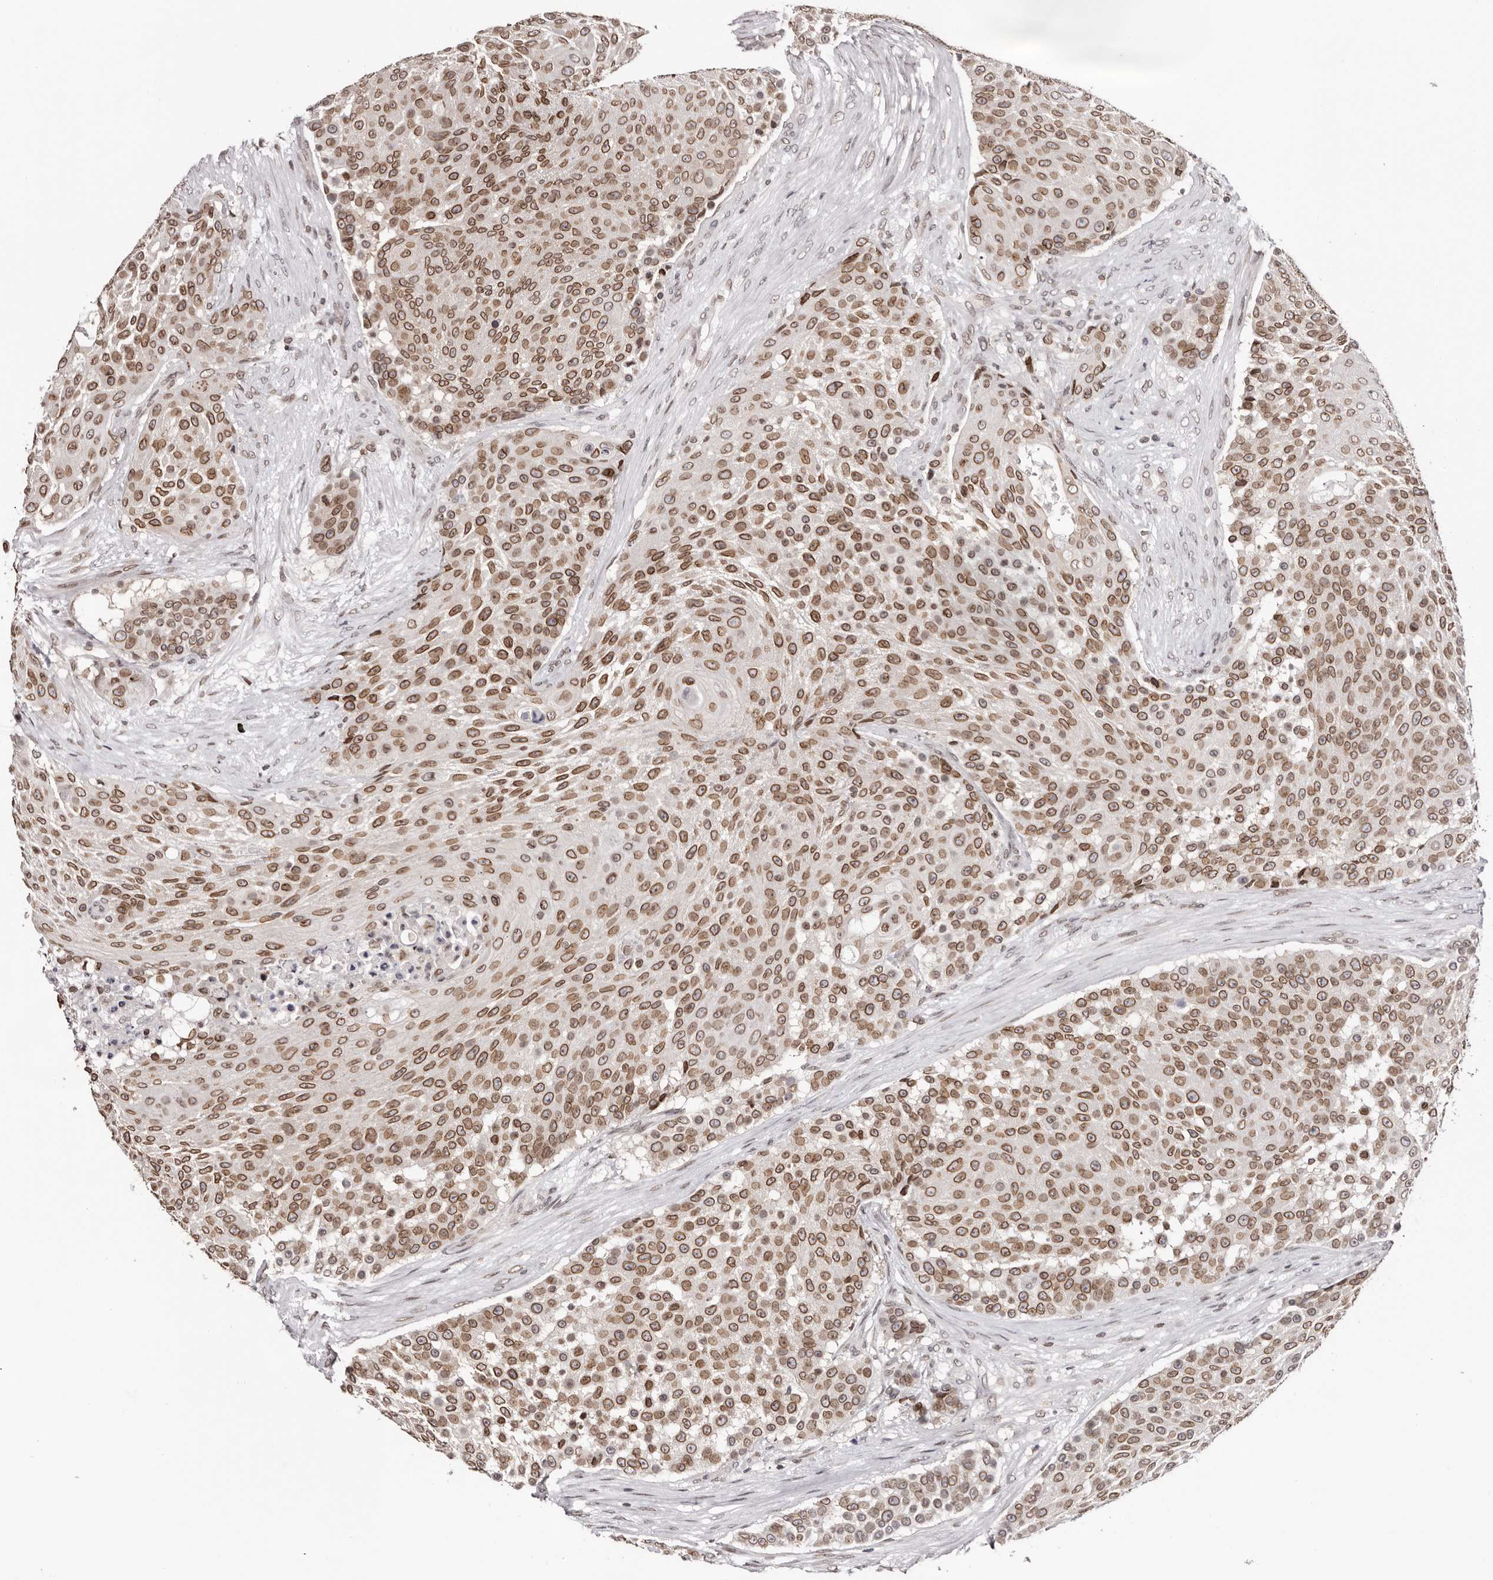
{"staining": {"intensity": "moderate", "quantity": ">75%", "location": "cytoplasmic/membranous,nuclear"}, "tissue": "urothelial cancer", "cell_type": "Tumor cells", "image_type": "cancer", "snomed": [{"axis": "morphology", "description": "Urothelial carcinoma, High grade"}, {"axis": "topography", "description": "Urinary bladder"}], "caption": "Urothelial carcinoma (high-grade) stained with a brown dye demonstrates moderate cytoplasmic/membranous and nuclear positive positivity in approximately >75% of tumor cells.", "gene": "NUP153", "patient": {"sex": "female", "age": 63}}